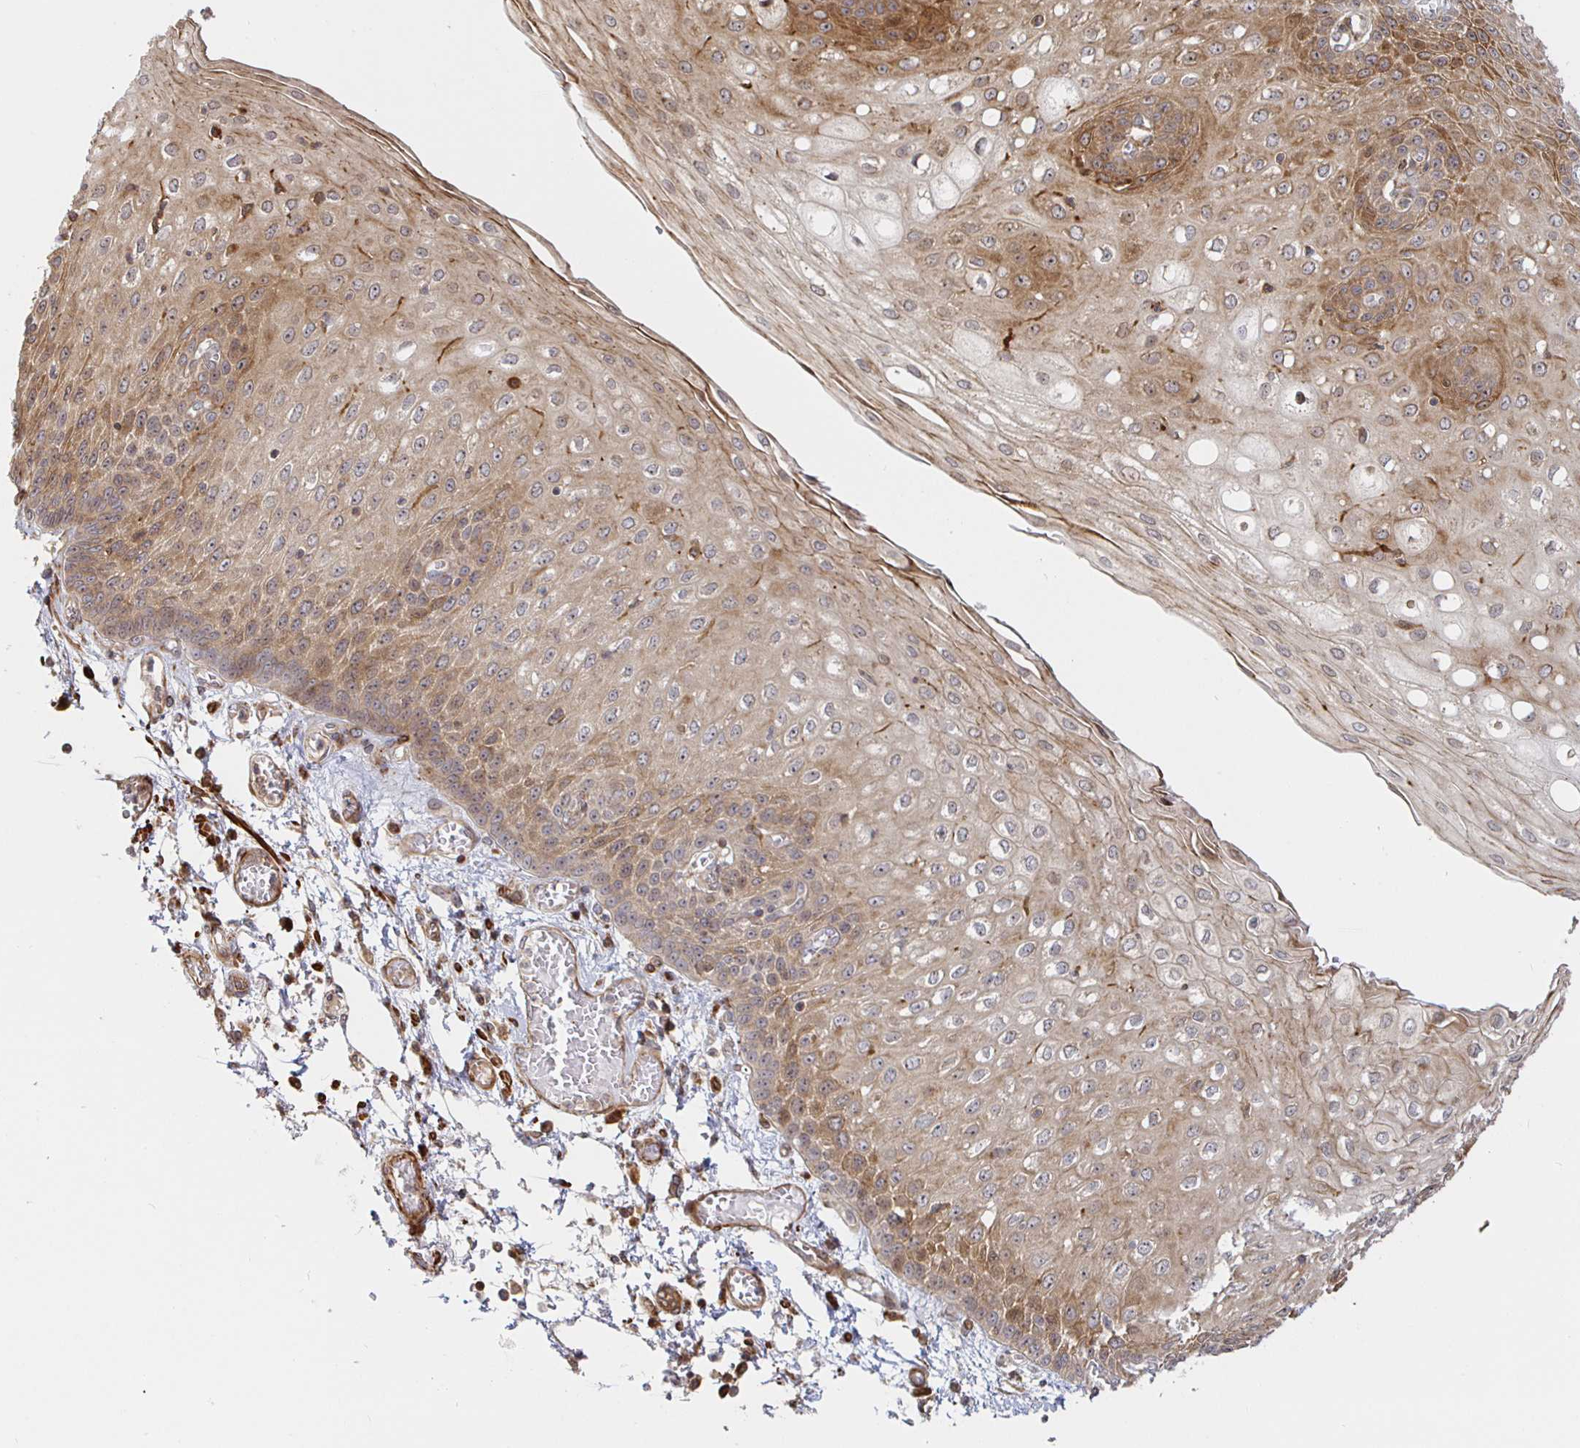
{"staining": {"intensity": "moderate", "quantity": "25%-75%", "location": "cytoplasmic/membranous"}, "tissue": "esophagus", "cell_type": "Squamous epithelial cells", "image_type": "normal", "snomed": [{"axis": "morphology", "description": "Normal tissue, NOS"}, {"axis": "morphology", "description": "Adenocarcinoma, NOS"}, {"axis": "topography", "description": "Esophagus"}], "caption": "Esophagus stained for a protein (brown) displays moderate cytoplasmic/membranous positive expression in about 25%-75% of squamous epithelial cells.", "gene": "STRAP", "patient": {"sex": "male", "age": 81}}